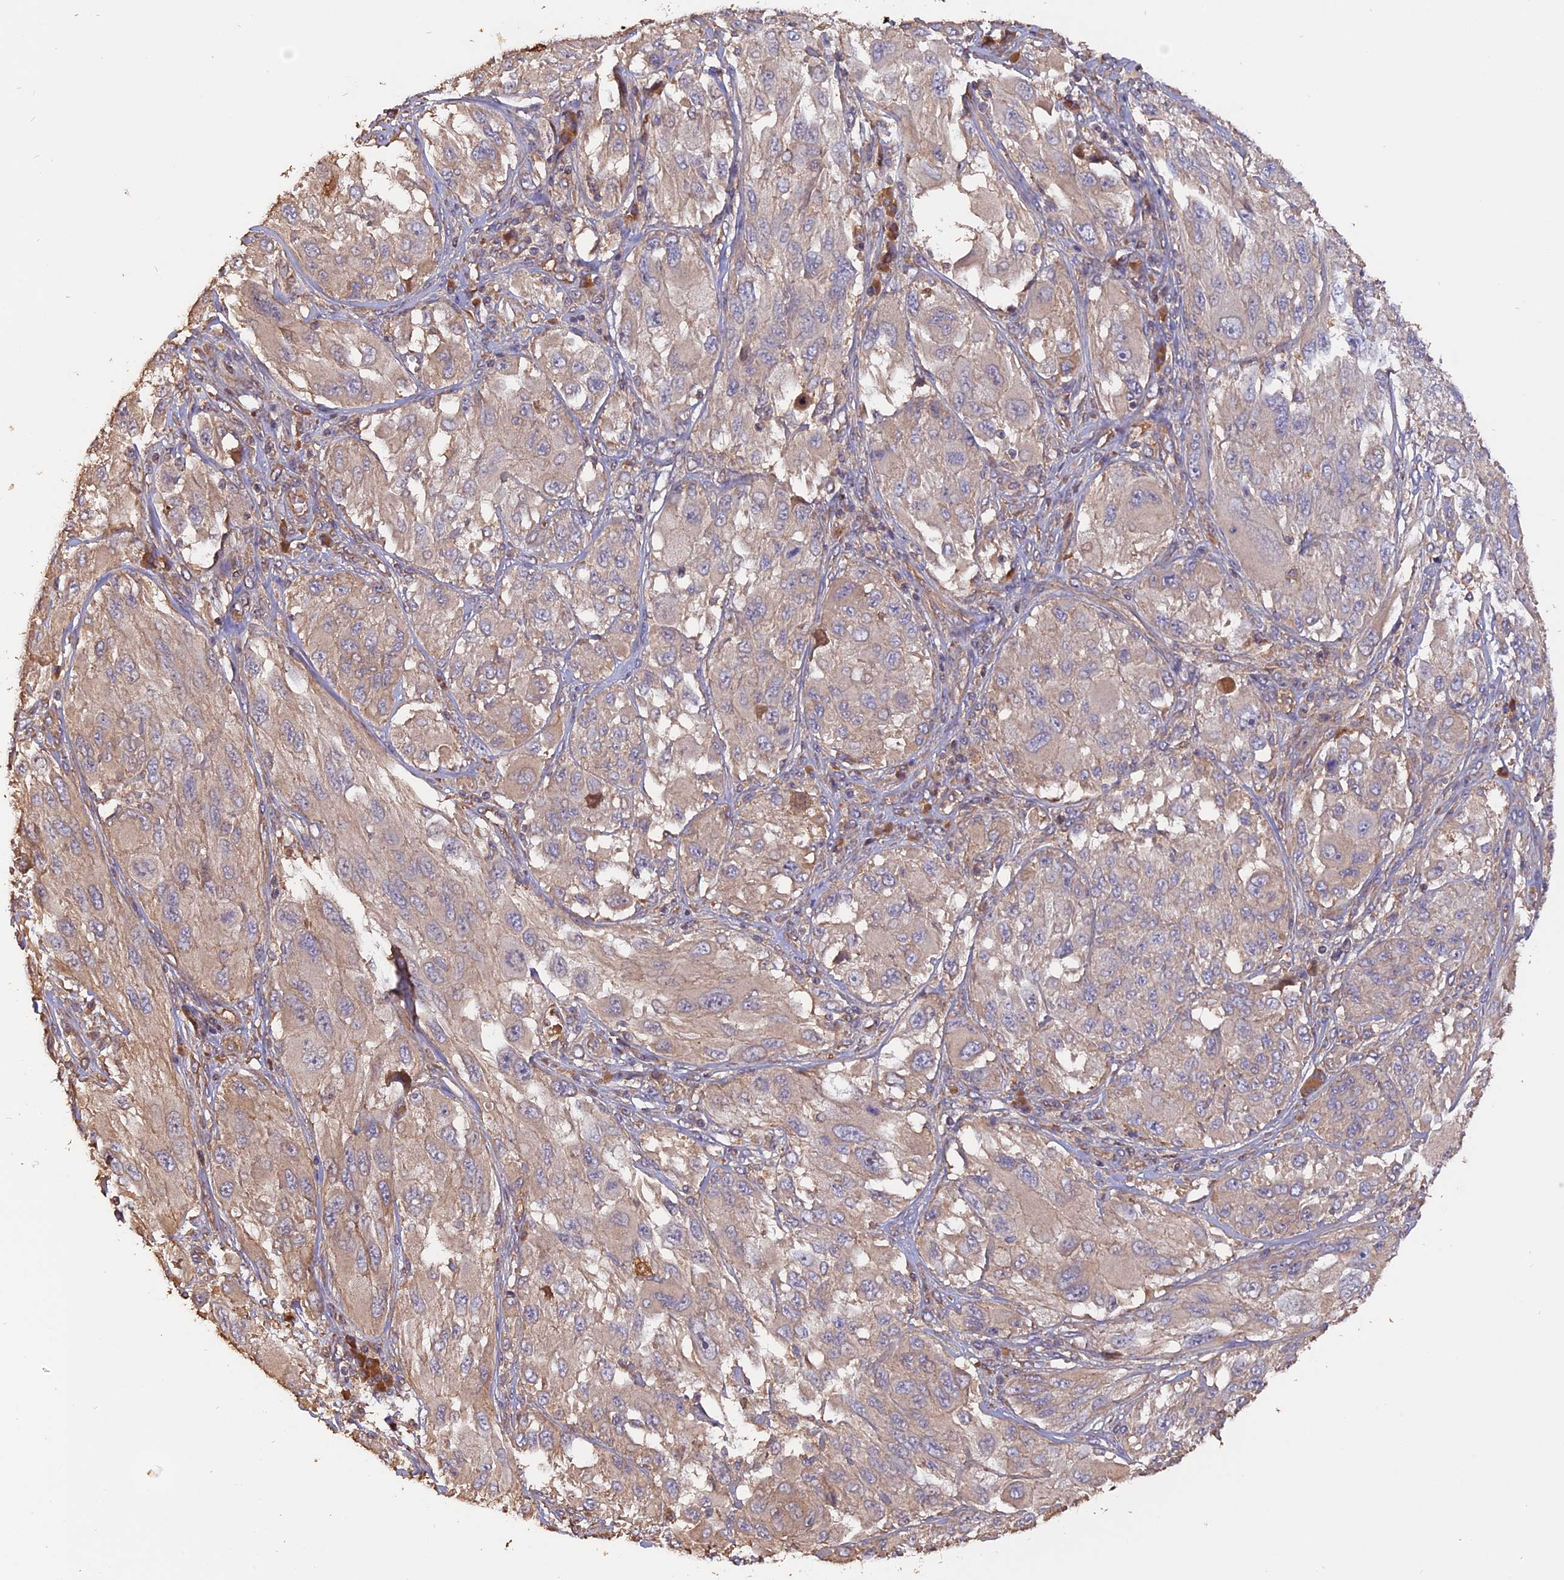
{"staining": {"intensity": "negative", "quantity": "none", "location": "none"}, "tissue": "melanoma", "cell_type": "Tumor cells", "image_type": "cancer", "snomed": [{"axis": "morphology", "description": "Malignant melanoma, NOS"}, {"axis": "topography", "description": "Skin"}], "caption": "Tumor cells are negative for brown protein staining in melanoma. Brightfield microscopy of immunohistochemistry stained with DAB (brown) and hematoxylin (blue), captured at high magnification.", "gene": "RASAL1", "patient": {"sex": "female", "age": 91}}